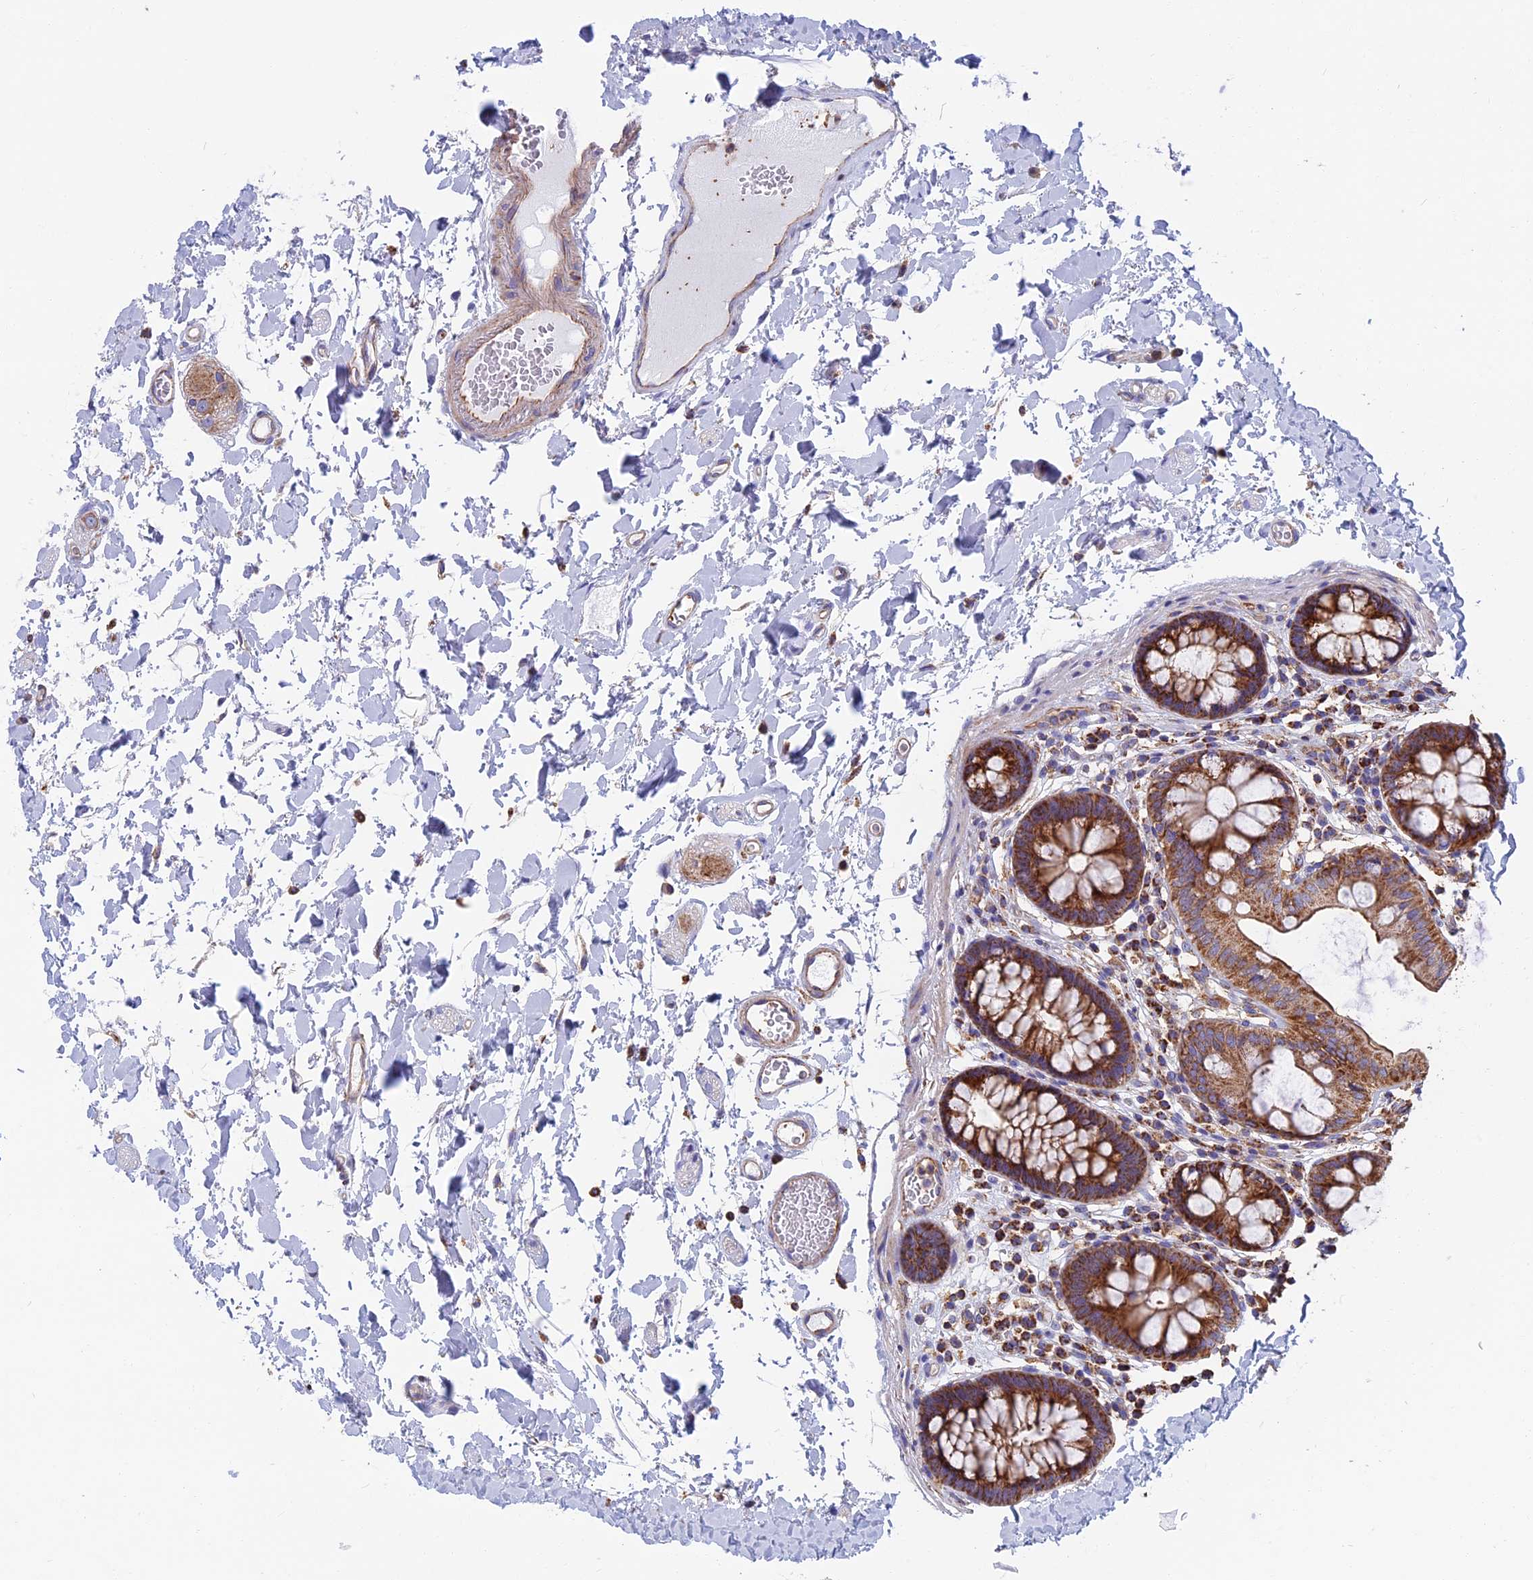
{"staining": {"intensity": "moderate", "quantity": "25%-75%", "location": "cytoplasmic/membranous"}, "tissue": "colon", "cell_type": "Endothelial cells", "image_type": "normal", "snomed": [{"axis": "morphology", "description": "Normal tissue, NOS"}, {"axis": "topography", "description": "Colon"}], "caption": "IHC photomicrograph of normal colon stained for a protein (brown), which demonstrates medium levels of moderate cytoplasmic/membranous positivity in approximately 25%-75% of endothelial cells.", "gene": "HSD17B8", "patient": {"sex": "male", "age": 84}}